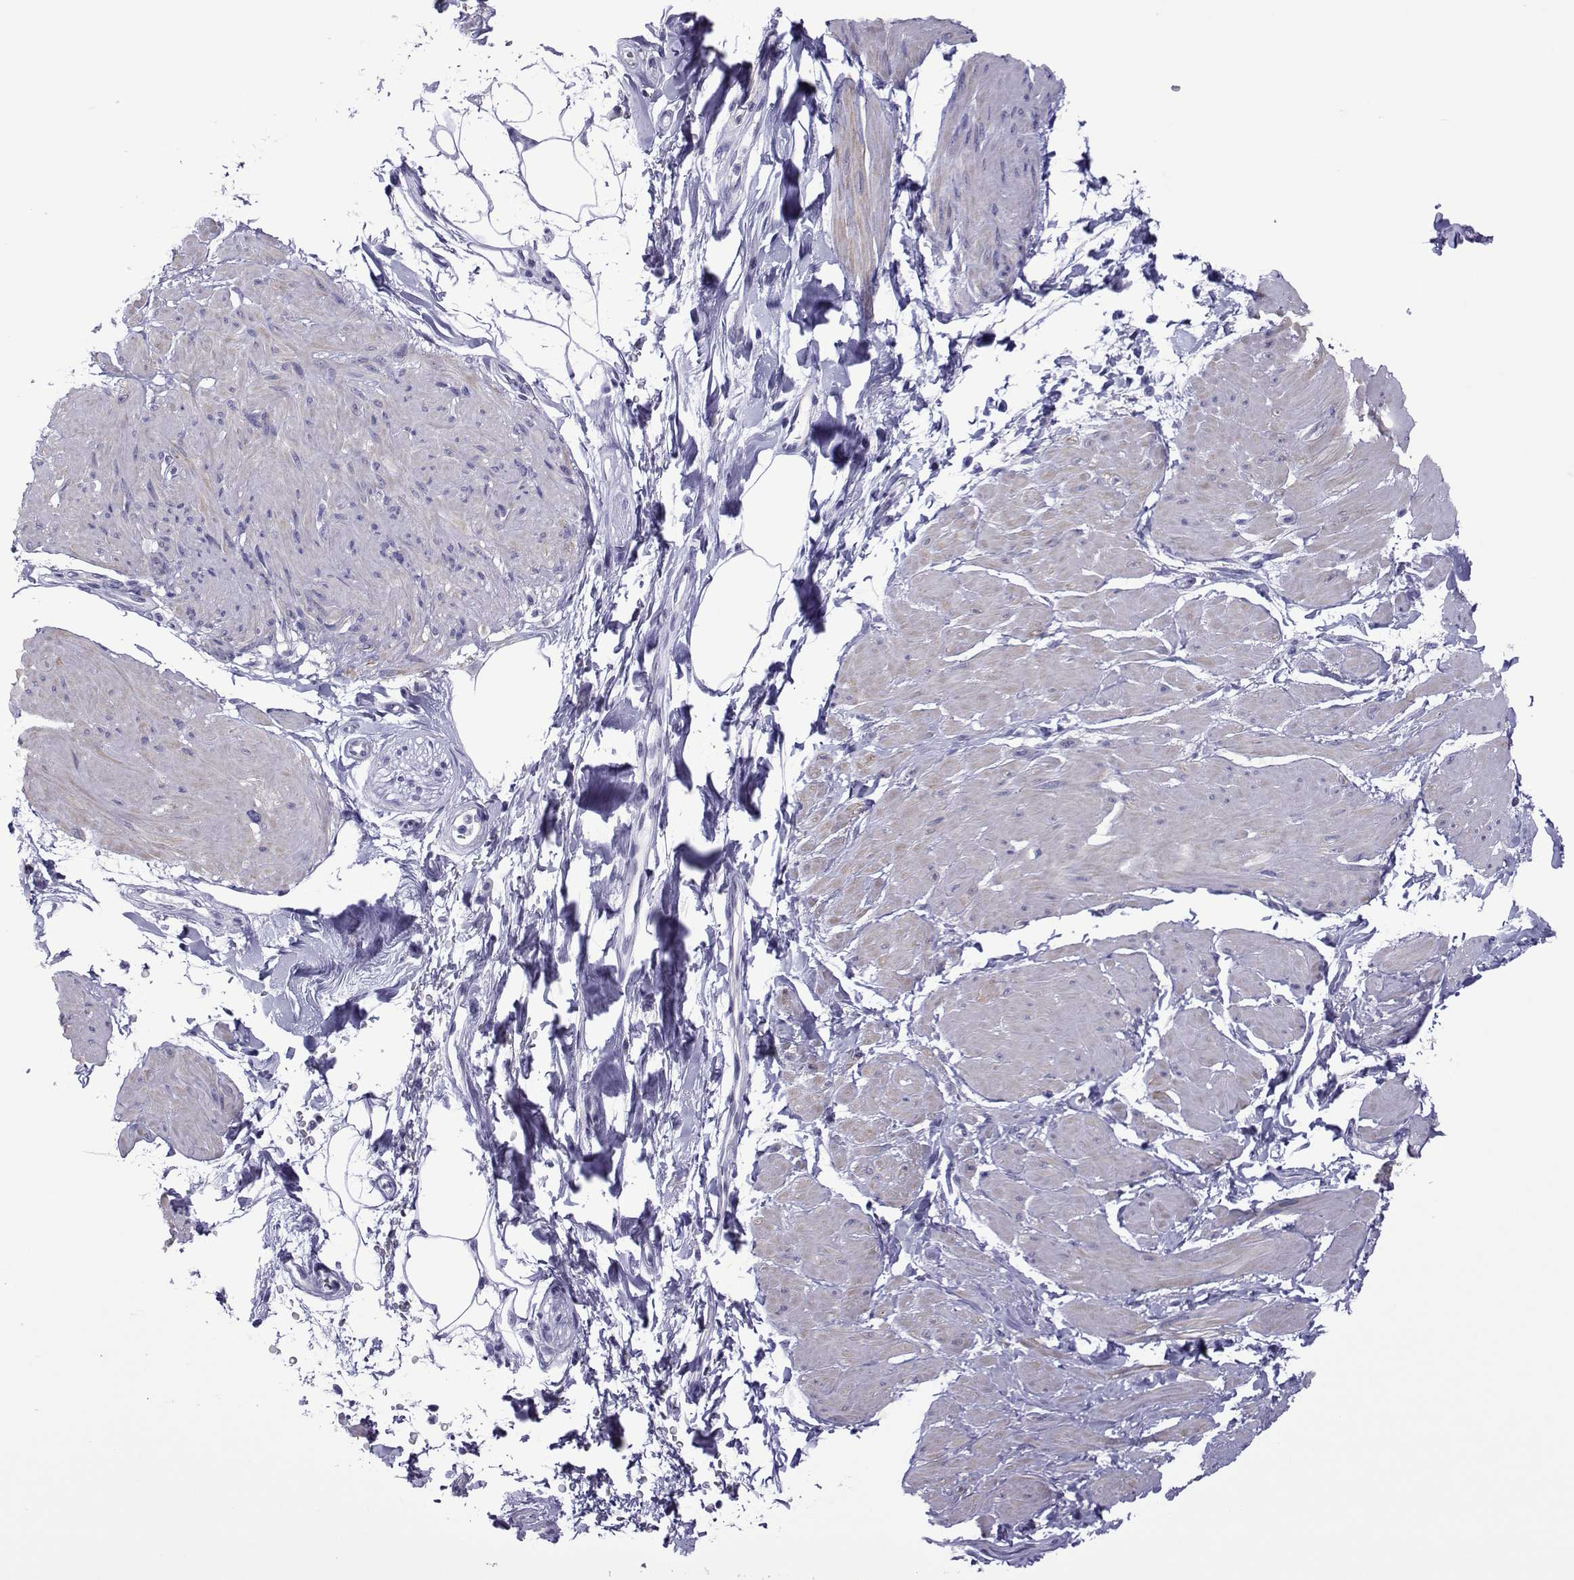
{"staining": {"intensity": "negative", "quantity": "none", "location": "none"}, "tissue": "smooth muscle", "cell_type": "Smooth muscle cells", "image_type": "normal", "snomed": [{"axis": "morphology", "description": "Normal tissue, NOS"}, {"axis": "topography", "description": "Adipose tissue"}, {"axis": "topography", "description": "Smooth muscle"}, {"axis": "topography", "description": "Peripheral nerve tissue"}], "caption": "Smooth muscle cells show no significant protein expression in normal smooth muscle. Brightfield microscopy of immunohistochemistry (IHC) stained with DAB (brown) and hematoxylin (blue), captured at high magnification.", "gene": "SPANXA1", "patient": {"sex": "male", "age": 83}}